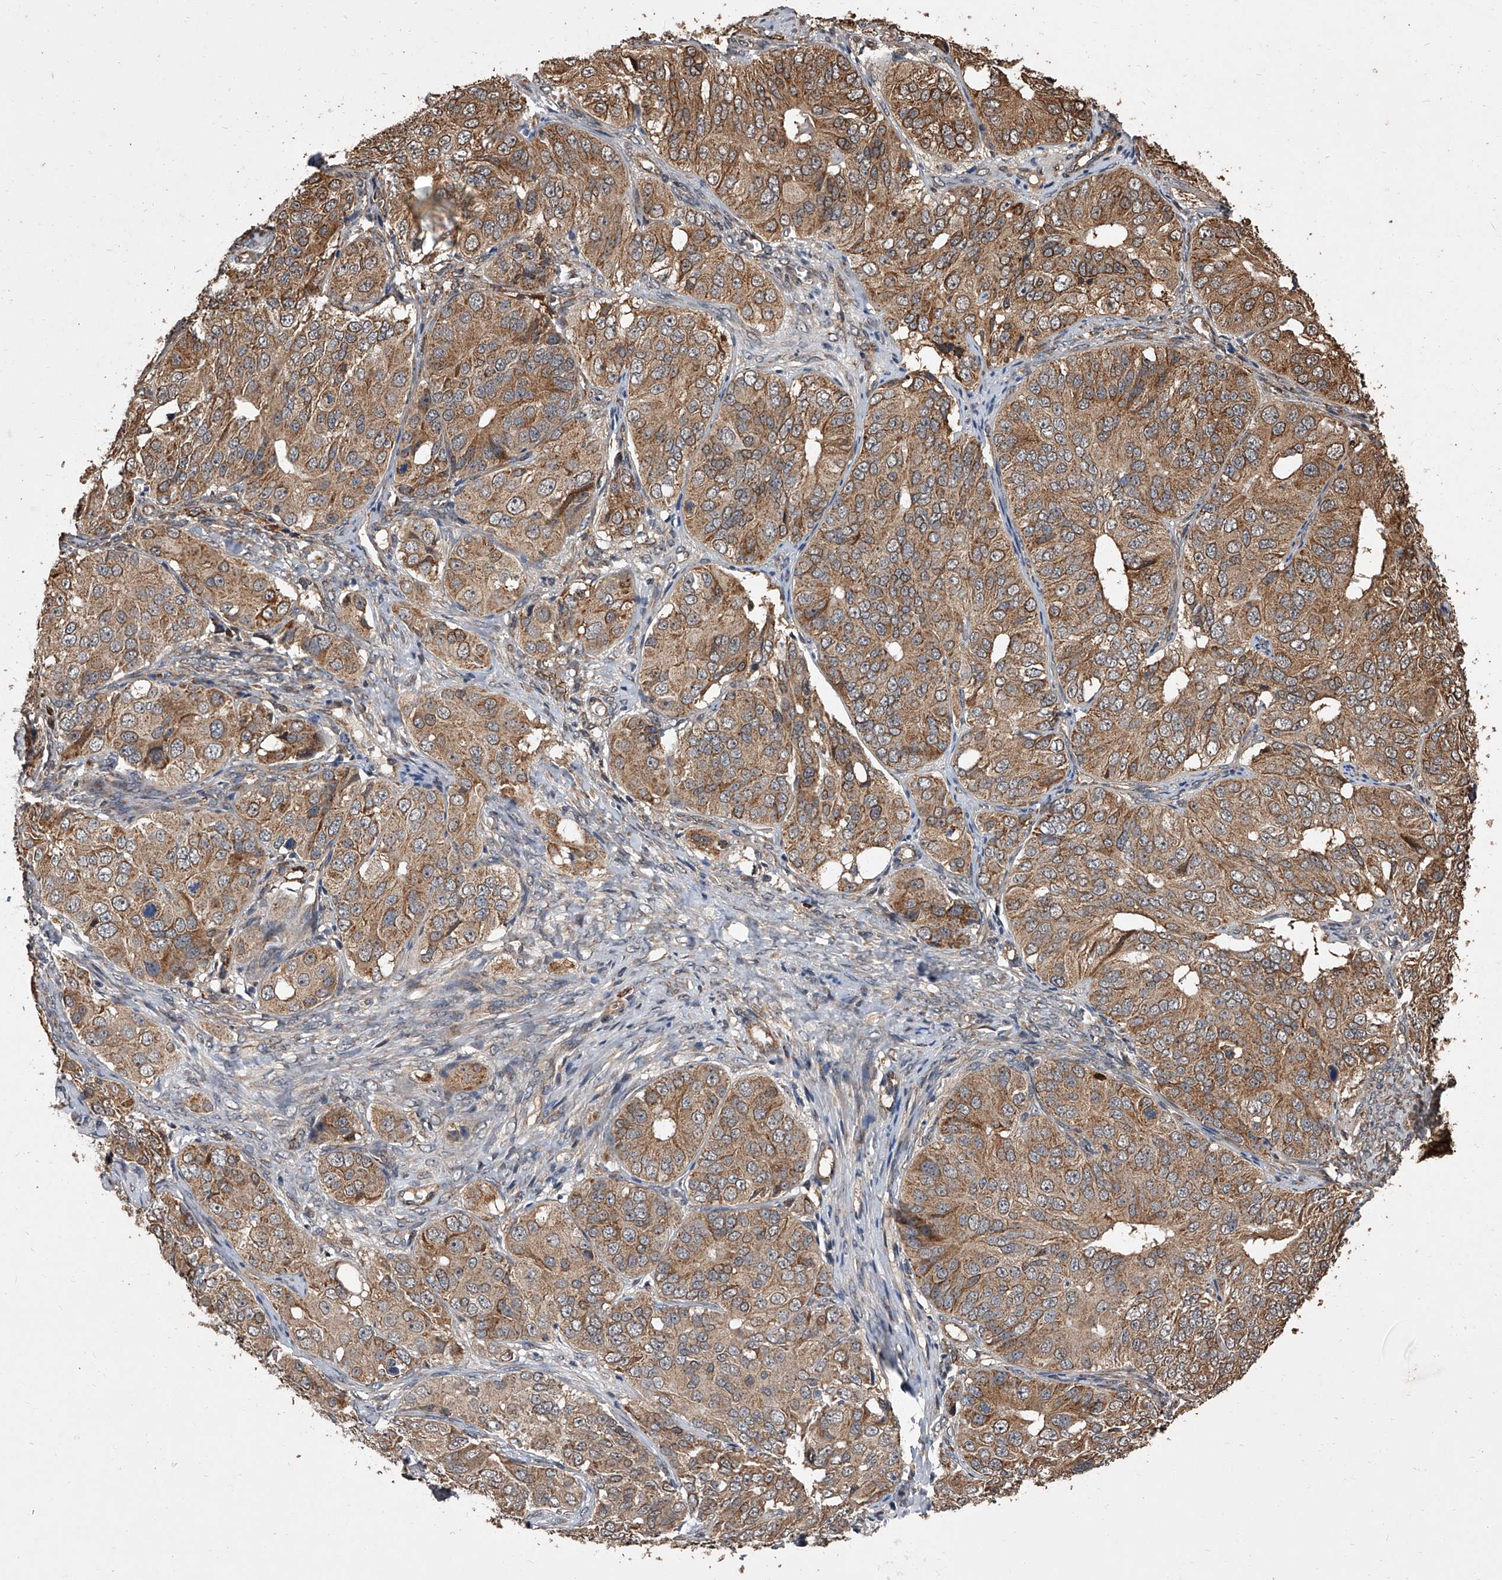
{"staining": {"intensity": "moderate", "quantity": ">75%", "location": "cytoplasmic/membranous"}, "tissue": "ovarian cancer", "cell_type": "Tumor cells", "image_type": "cancer", "snomed": [{"axis": "morphology", "description": "Carcinoma, endometroid"}, {"axis": "topography", "description": "Ovary"}], "caption": "DAB (3,3'-diaminobenzidine) immunohistochemical staining of endometroid carcinoma (ovarian) demonstrates moderate cytoplasmic/membranous protein staining in approximately >75% of tumor cells.", "gene": "LTV1", "patient": {"sex": "female", "age": 51}}